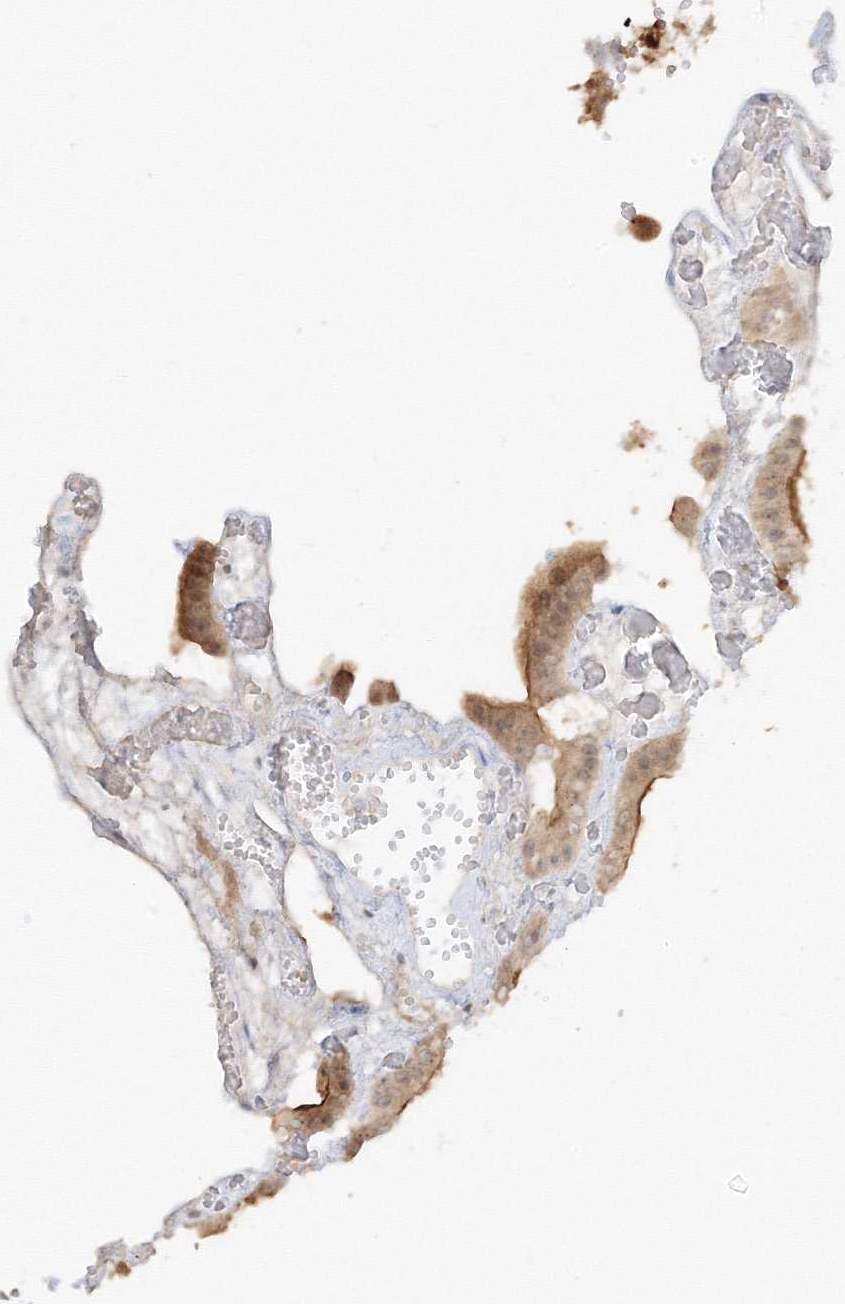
{"staining": {"intensity": "moderate", "quantity": "25%-75%", "location": "cytoplasmic/membranous,nuclear"}, "tissue": "gallbladder", "cell_type": "Glandular cells", "image_type": "normal", "snomed": [{"axis": "morphology", "description": "Normal tissue, NOS"}, {"axis": "topography", "description": "Gallbladder"}], "caption": "High-power microscopy captured an IHC histopathology image of benign gallbladder, revealing moderate cytoplasmic/membranous,nuclear positivity in approximately 25%-75% of glandular cells.", "gene": "ETAA1", "patient": {"sex": "female", "age": 64}}